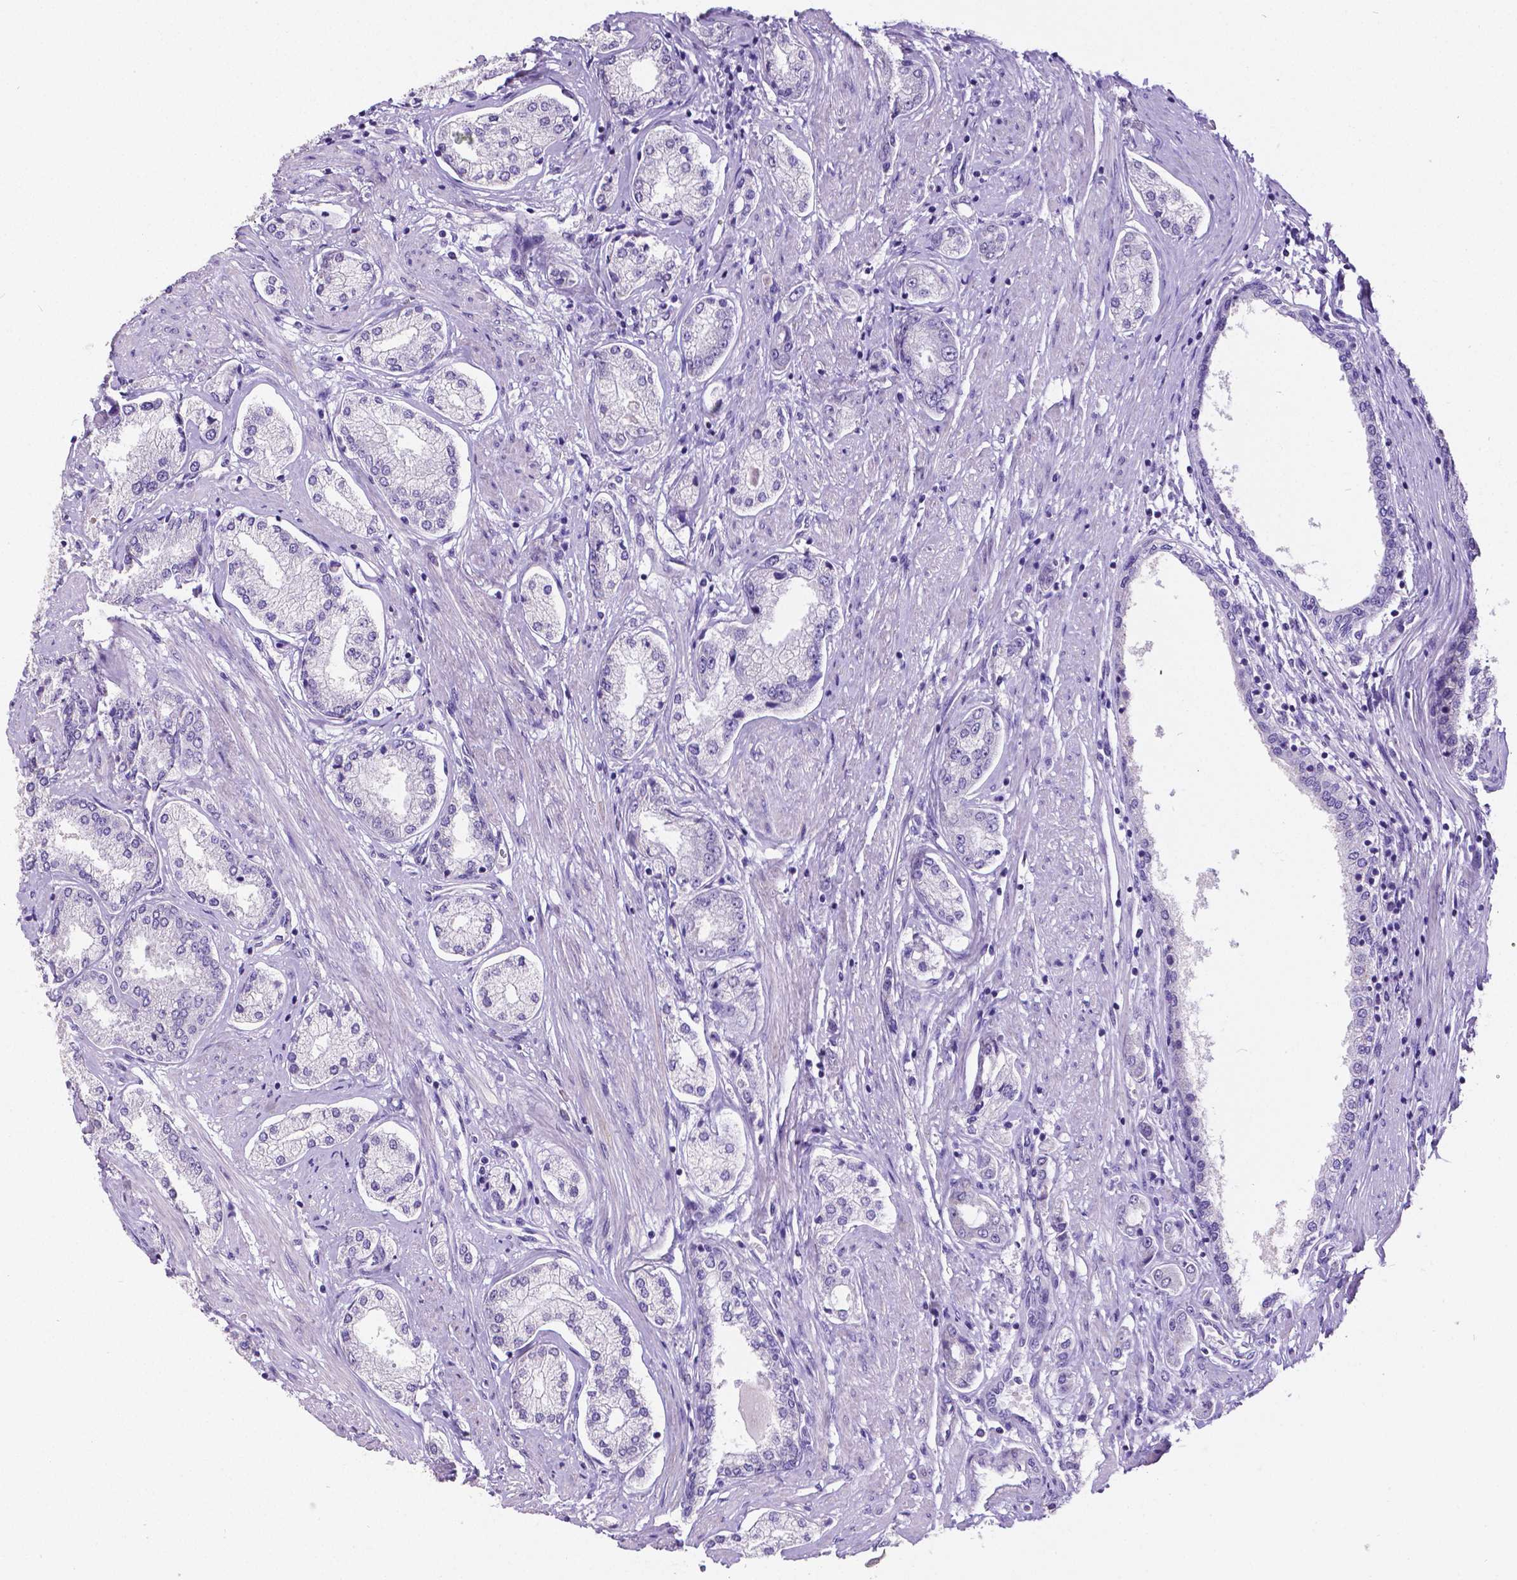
{"staining": {"intensity": "negative", "quantity": "none", "location": "none"}, "tissue": "prostate cancer", "cell_type": "Tumor cells", "image_type": "cancer", "snomed": [{"axis": "morphology", "description": "Adenocarcinoma, NOS"}, {"axis": "topography", "description": "Prostate"}], "caption": "High power microscopy photomicrograph of an immunohistochemistry photomicrograph of prostate cancer (adenocarcinoma), revealing no significant positivity in tumor cells.", "gene": "SATB2", "patient": {"sex": "male", "age": 63}}